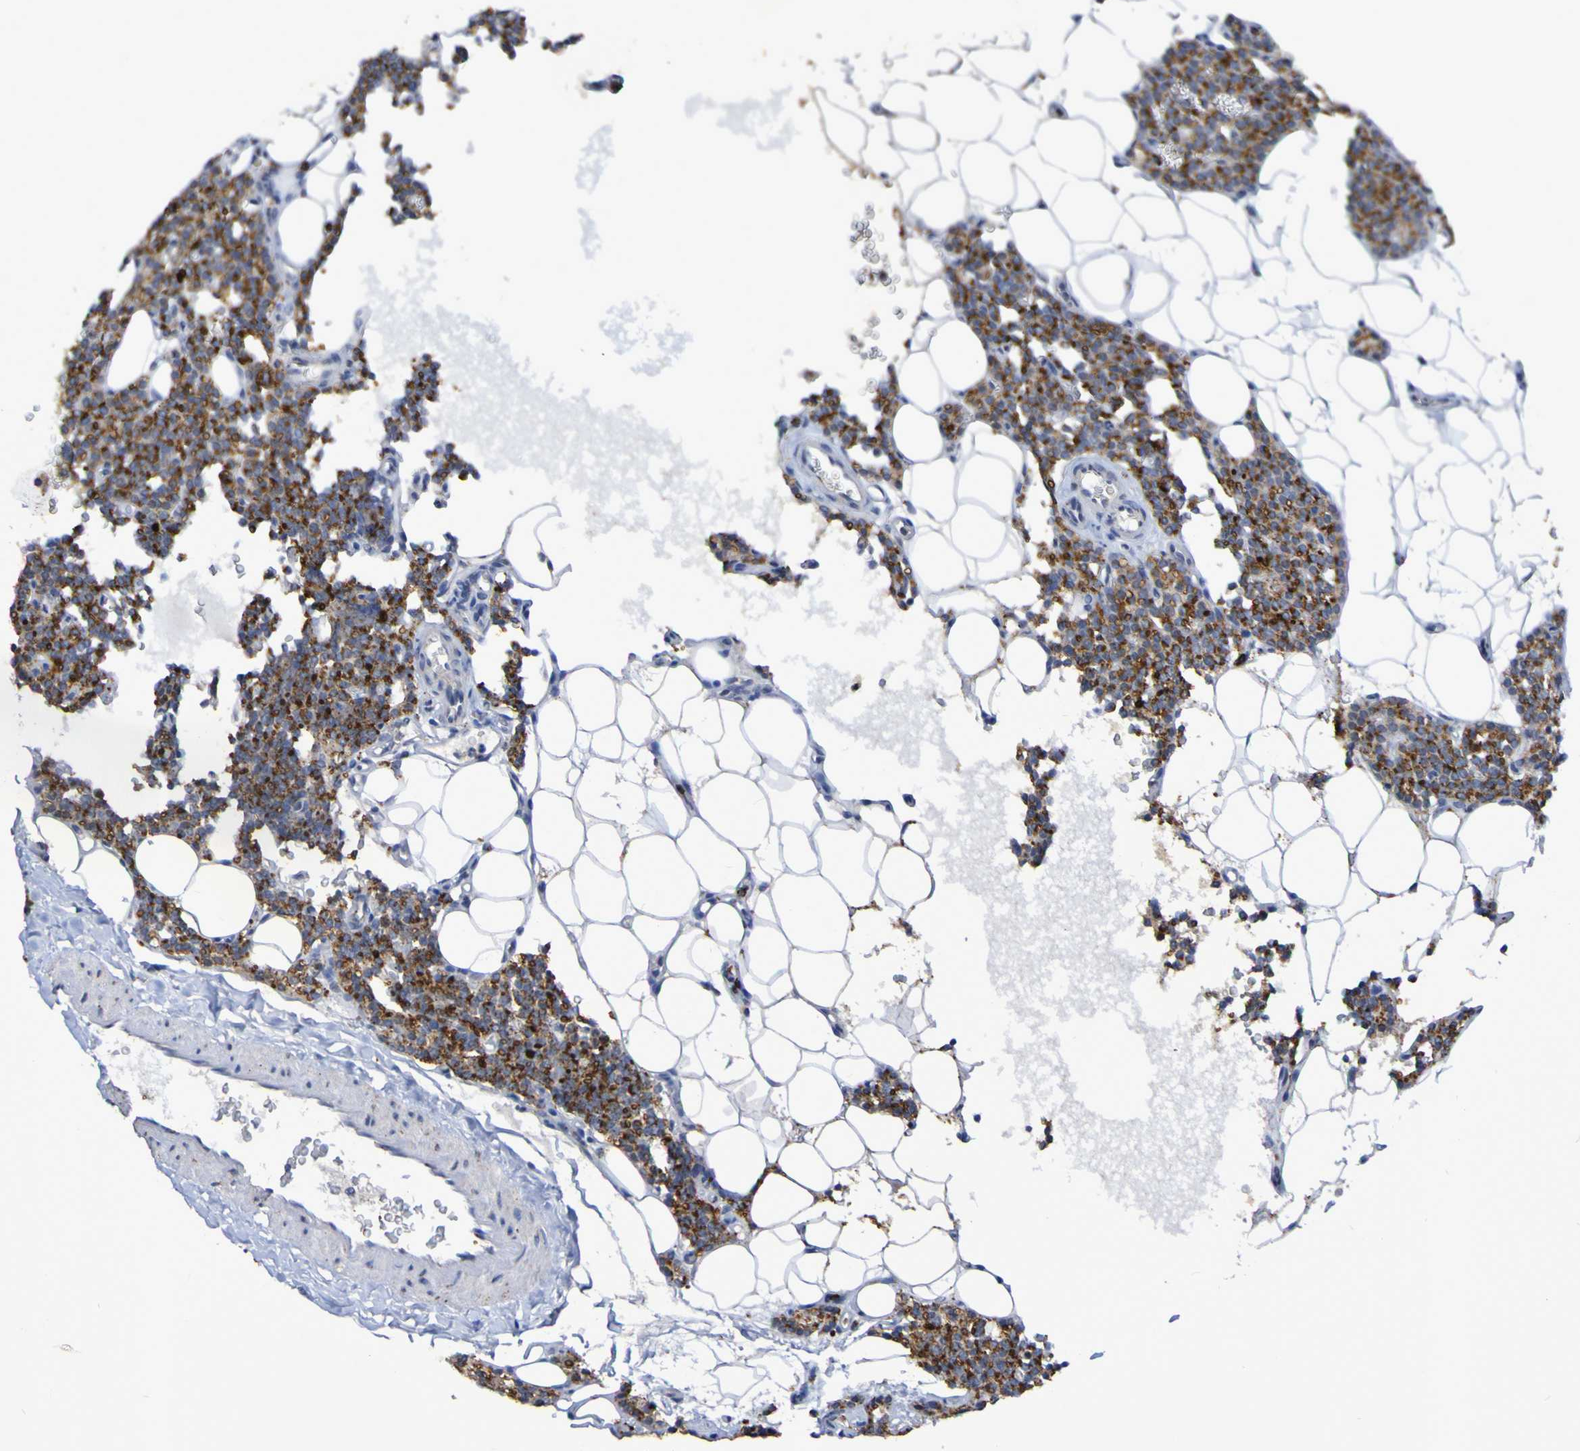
{"staining": {"intensity": "moderate", "quantity": ">75%", "location": "cytoplasmic/membranous"}, "tissue": "parathyroid gland", "cell_type": "Glandular cells", "image_type": "normal", "snomed": [{"axis": "morphology", "description": "Normal tissue, NOS"}, {"axis": "morphology", "description": "Adenoma, NOS"}, {"axis": "topography", "description": "Parathyroid gland"}], "caption": "Protein staining reveals moderate cytoplasmic/membranous staining in about >75% of glandular cells in unremarkable parathyroid gland. (Brightfield microscopy of DAB IHC at high magnification).", "gene": "TPH1", "patient": {"sex": "female", "age": 51}}